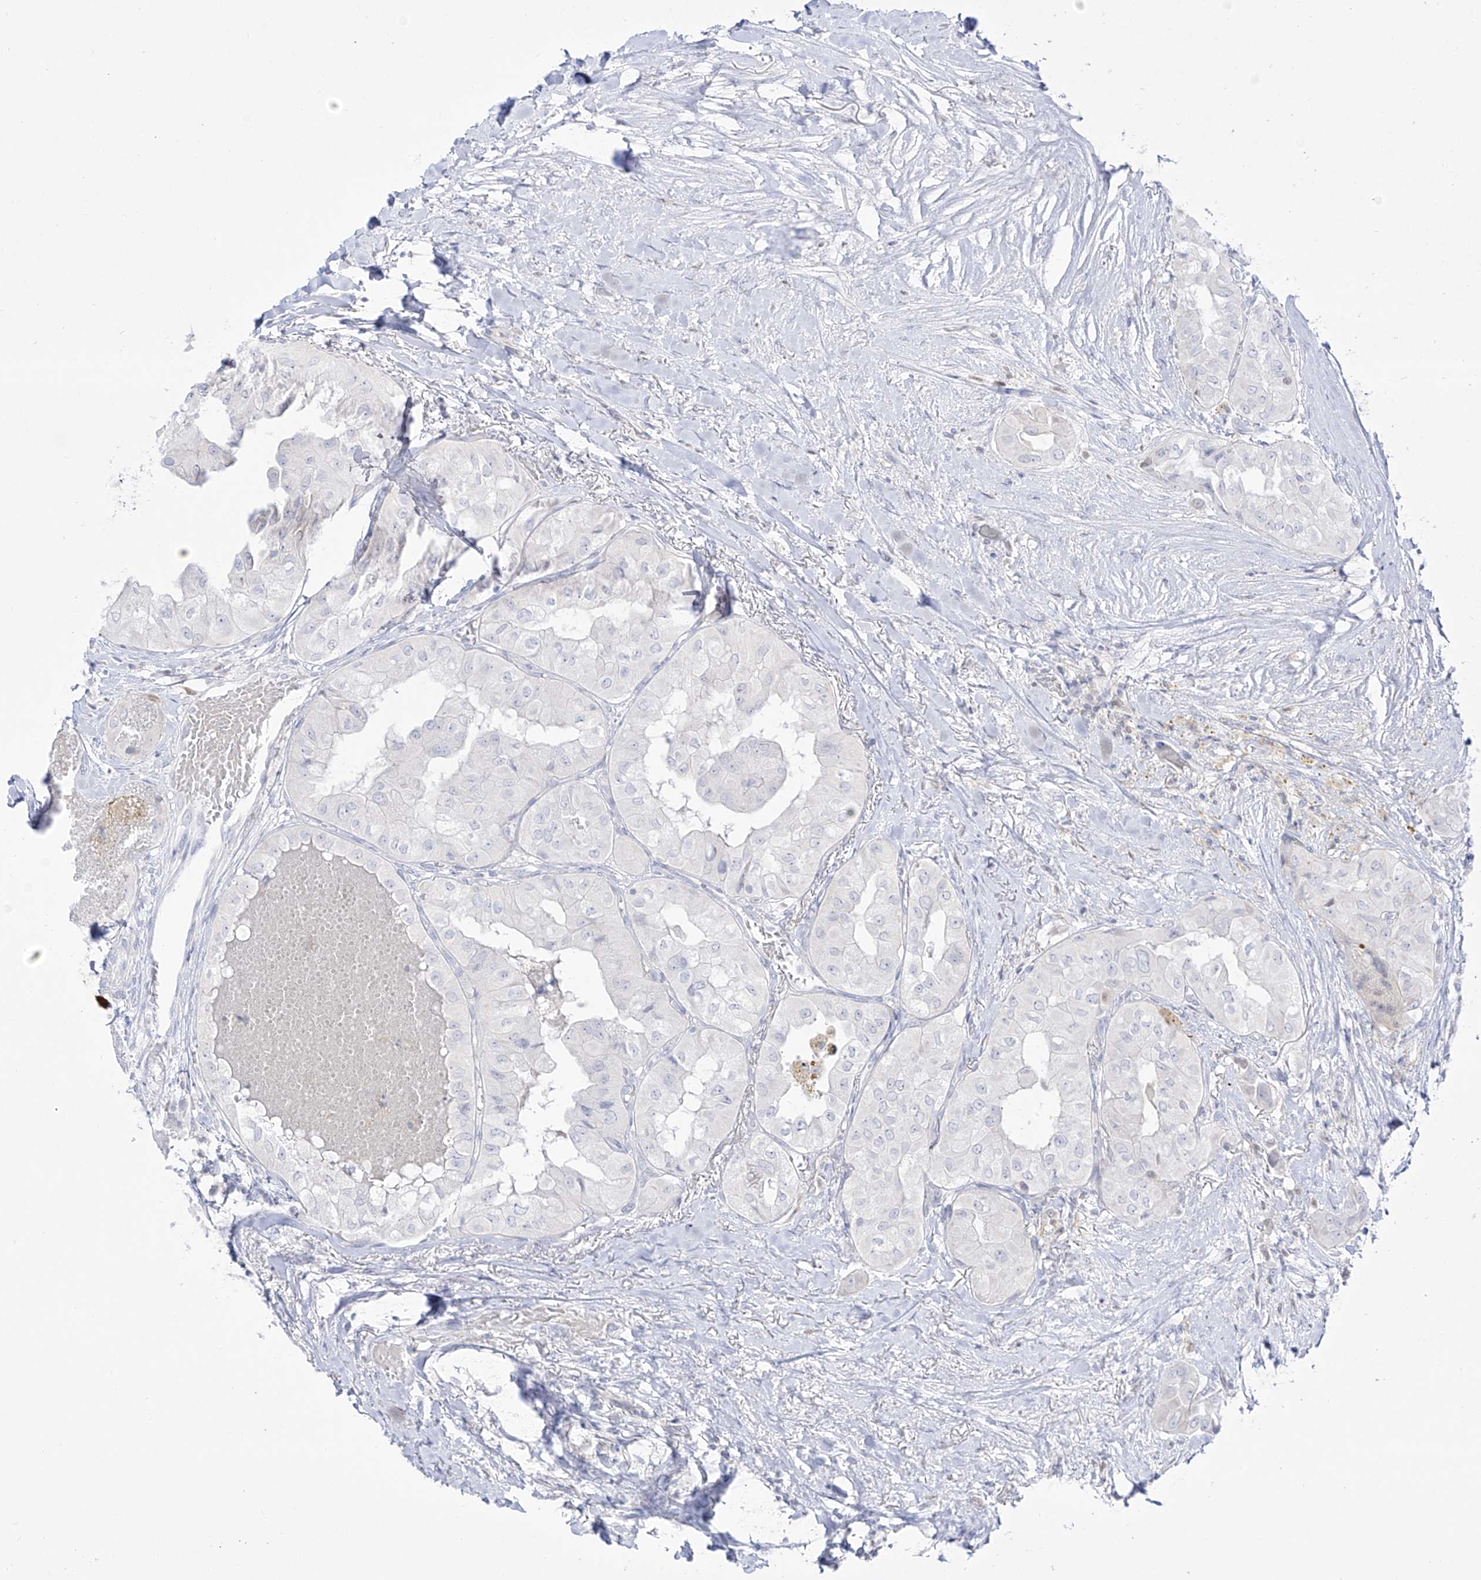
{"staining": {"intensity": "negative", "quantity": "none", "location": "none"}, "tissue": "thyroid cancer", "cell_type": "Tumor cells", "image_type": "cancer", "snomed": [{"axis": "morphology", "description": "Papillary adenocarcinoma, NOS"}, {"axis": "topography", "description": "Thyroid gland"}], "caption": "Immunohistochemical staining of human thyroid papillary adenocarcinoma exhibits no significant expression in tumor cells.", "gene": "DMKN", "patient": {"sex": "female", "age": 59}}